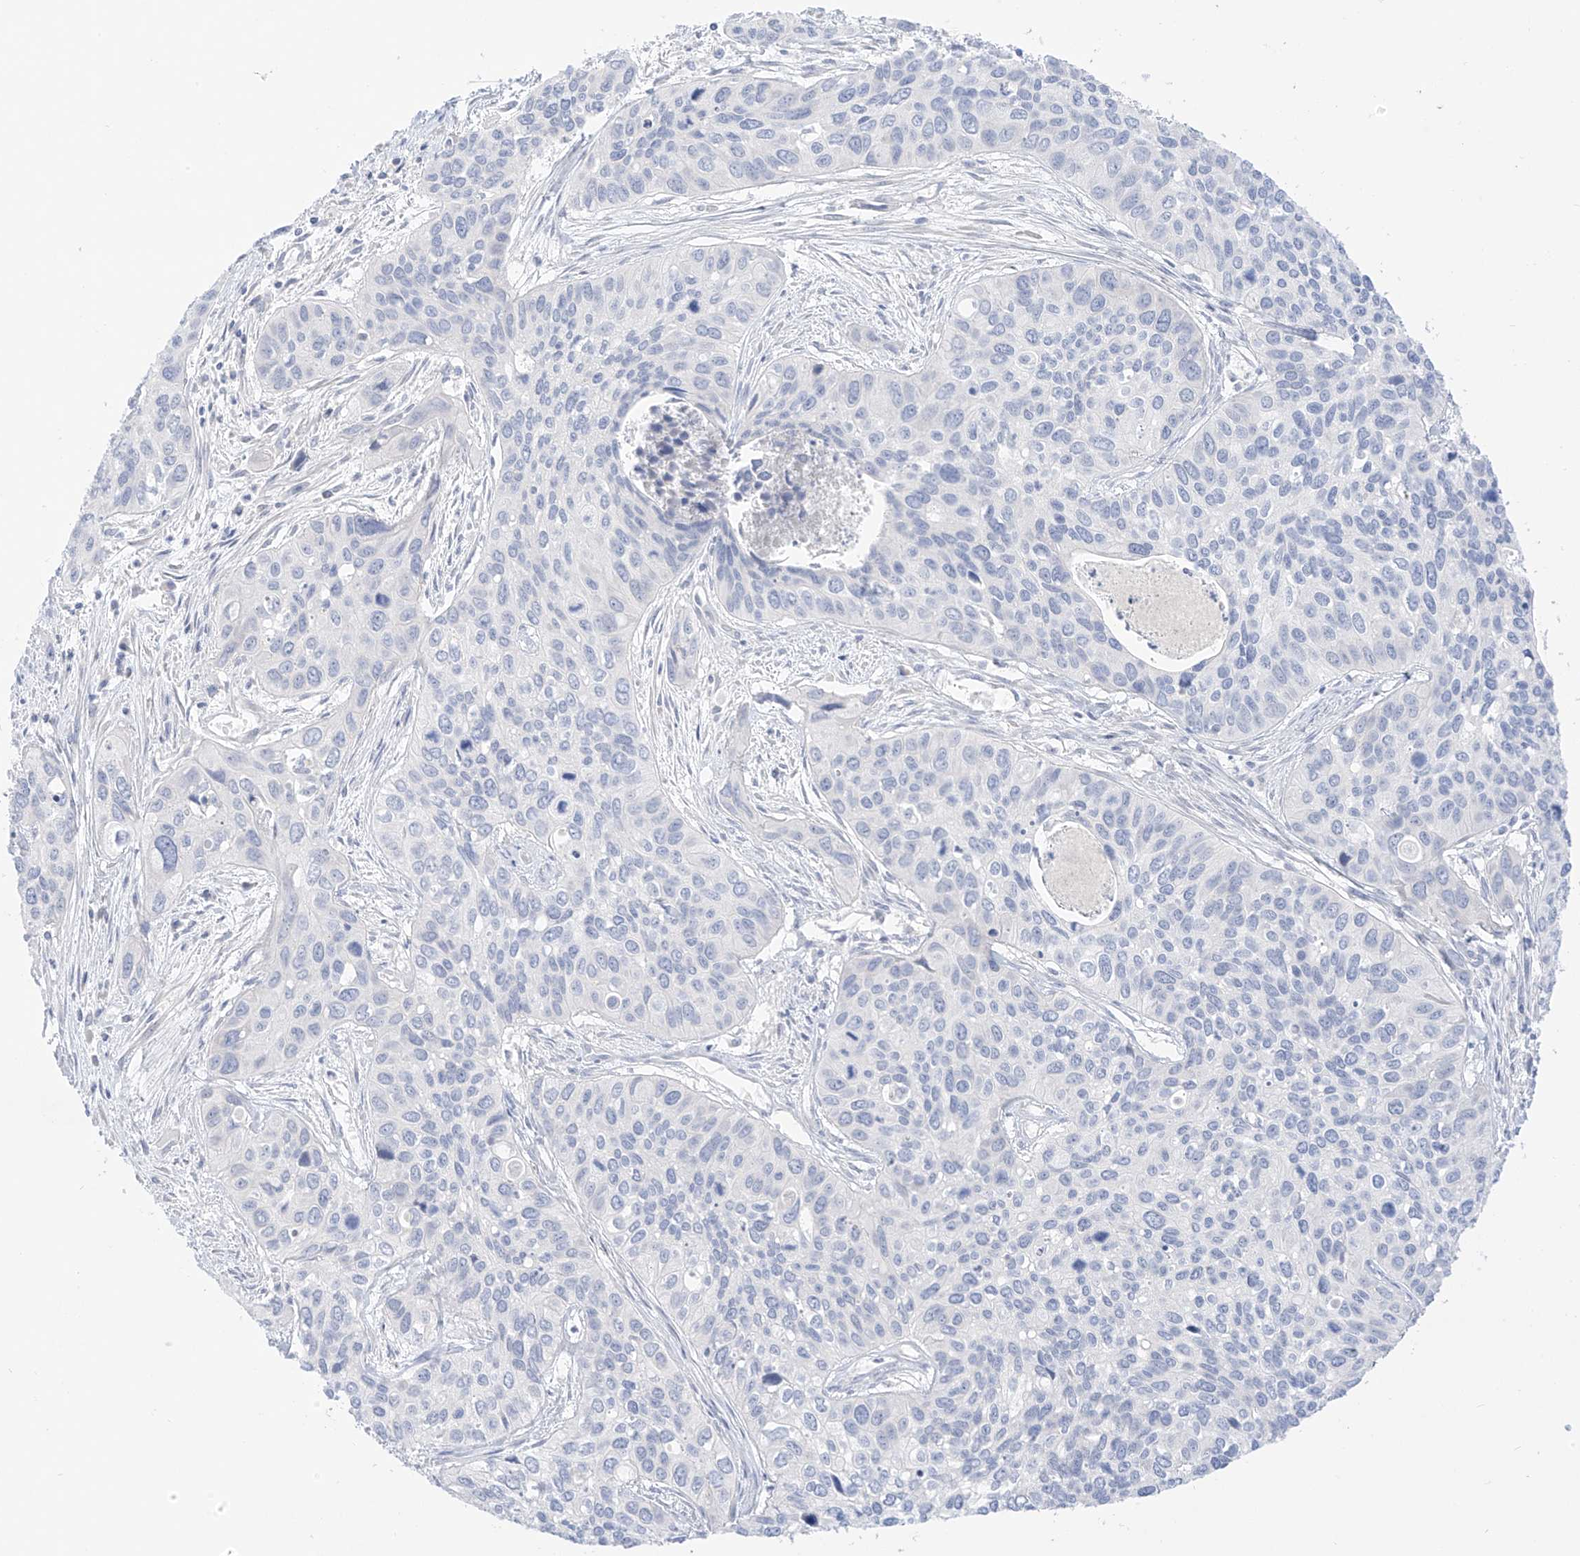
{"staining": {"intensity": "negative", "quantity": "none", "location": "none"}, "tissue": "cervical cancer", "cell_type": "Tumor cells", "image_type": "cancer", "snomed": [{"axis": "morphology", "description": "Squamous cell carcinoma, NOS"}, {"axis": "topography", "description": "Cervix"}], "caption": "There is no significant staining in tumor cells of cervical cancer (squamous cell carcinoma).", "gene": "ST3GAL5", "patient": {"sex": "female", "age": 55}}